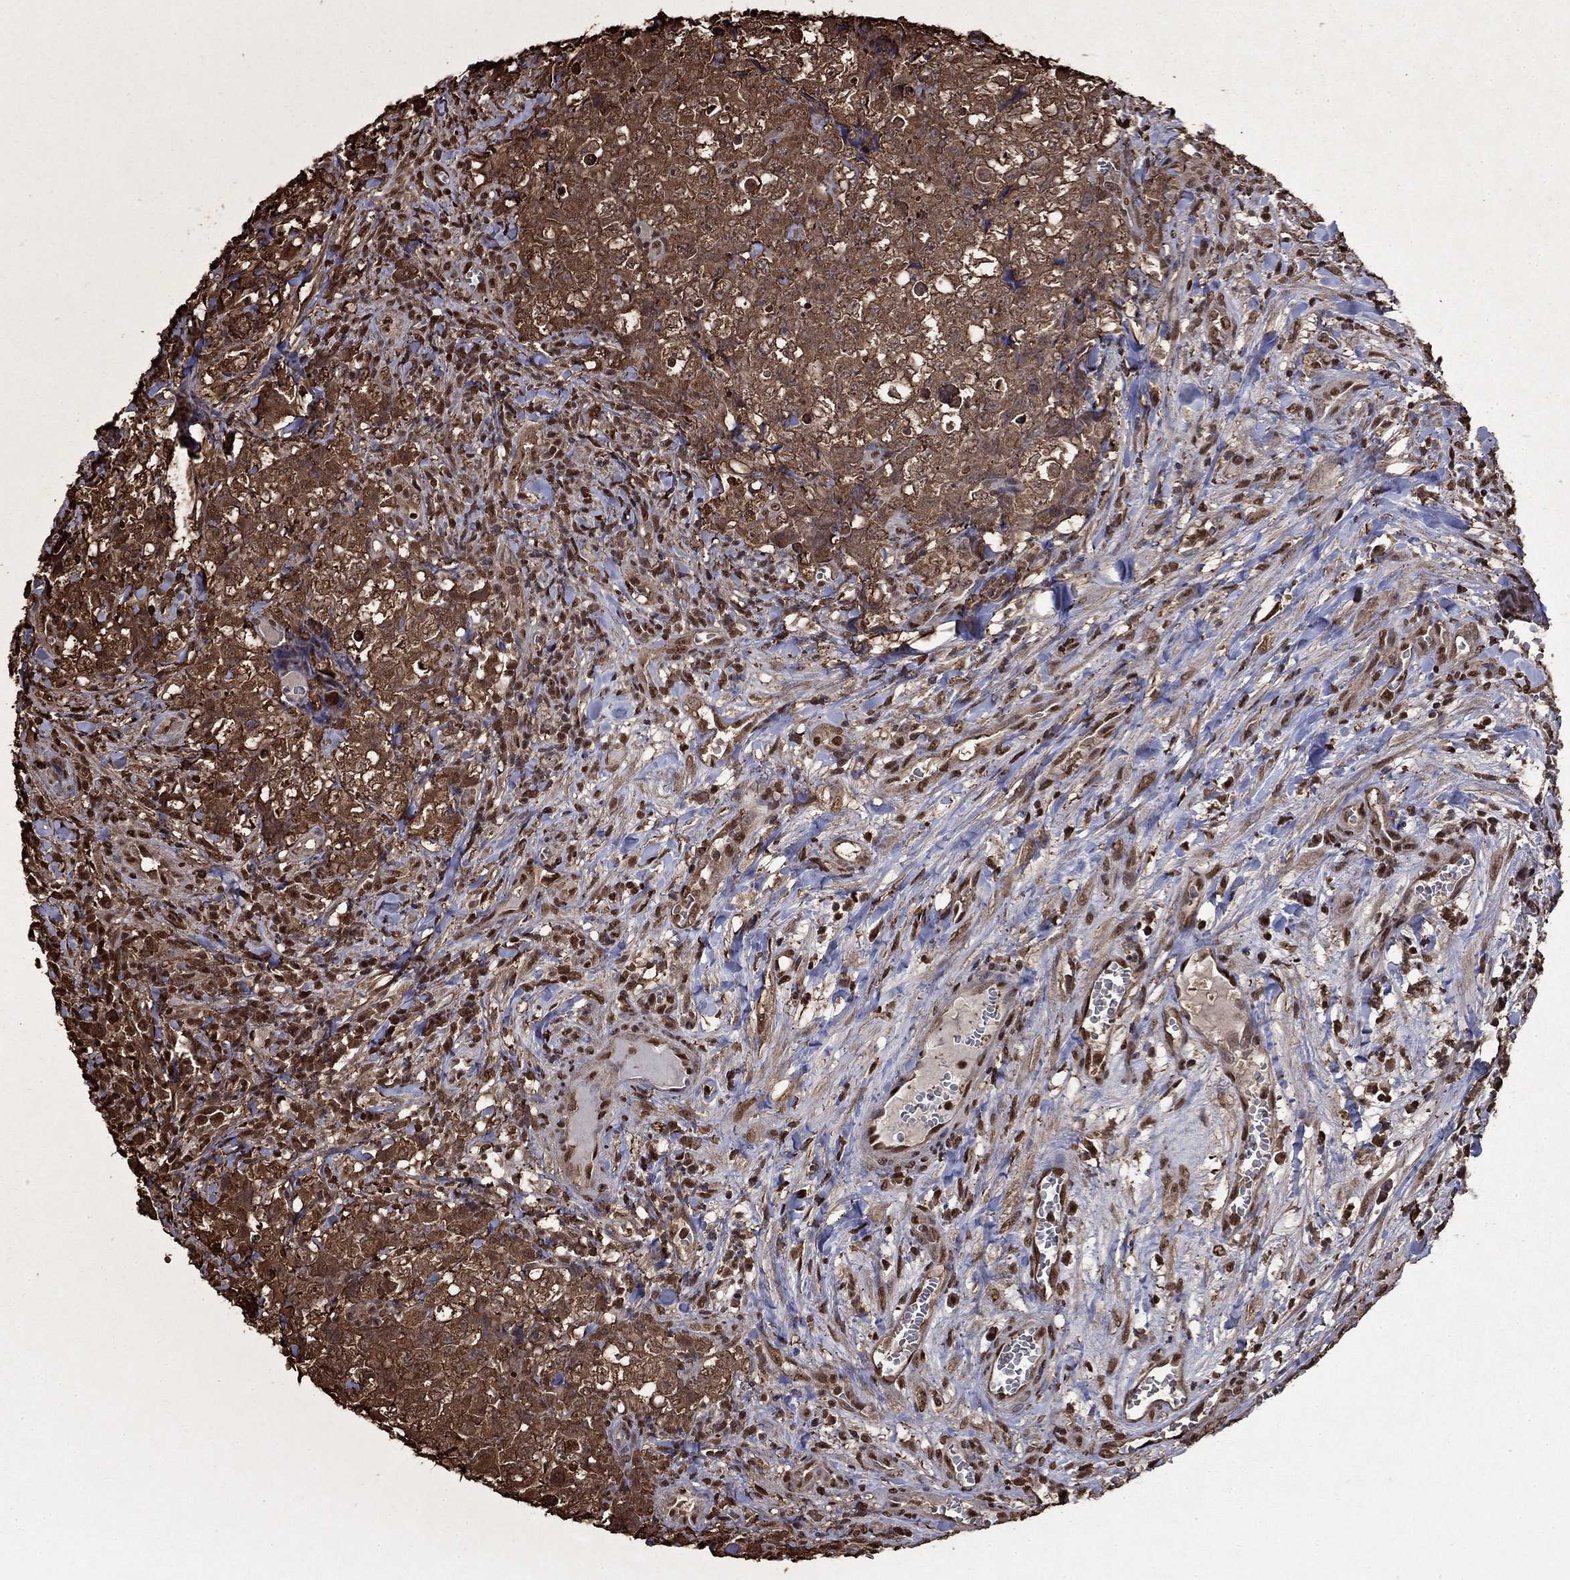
{"staining": {"intensity": "strong", "quantity": ">75%", "location": "cytoplasmic/membranous"}, "tissue": "testis cancer", "cell_type": "Tumor cells", "image_type": "cancer", "snomed": [{"axis": "morphology", "description": "Carcinoma, Embryonal, NOS"}, {"axis": "topography", "description": "Testis"}], "caption": "Approximately >75% of tumor cells in human embryonal carcinoma (testis) demonstrate strong cytoplasmic/membranous protein staining as visualized by brown immunohistochemical staining.", "gene": "GAPDH", "patient": {"sex": "male", "age": 23}}